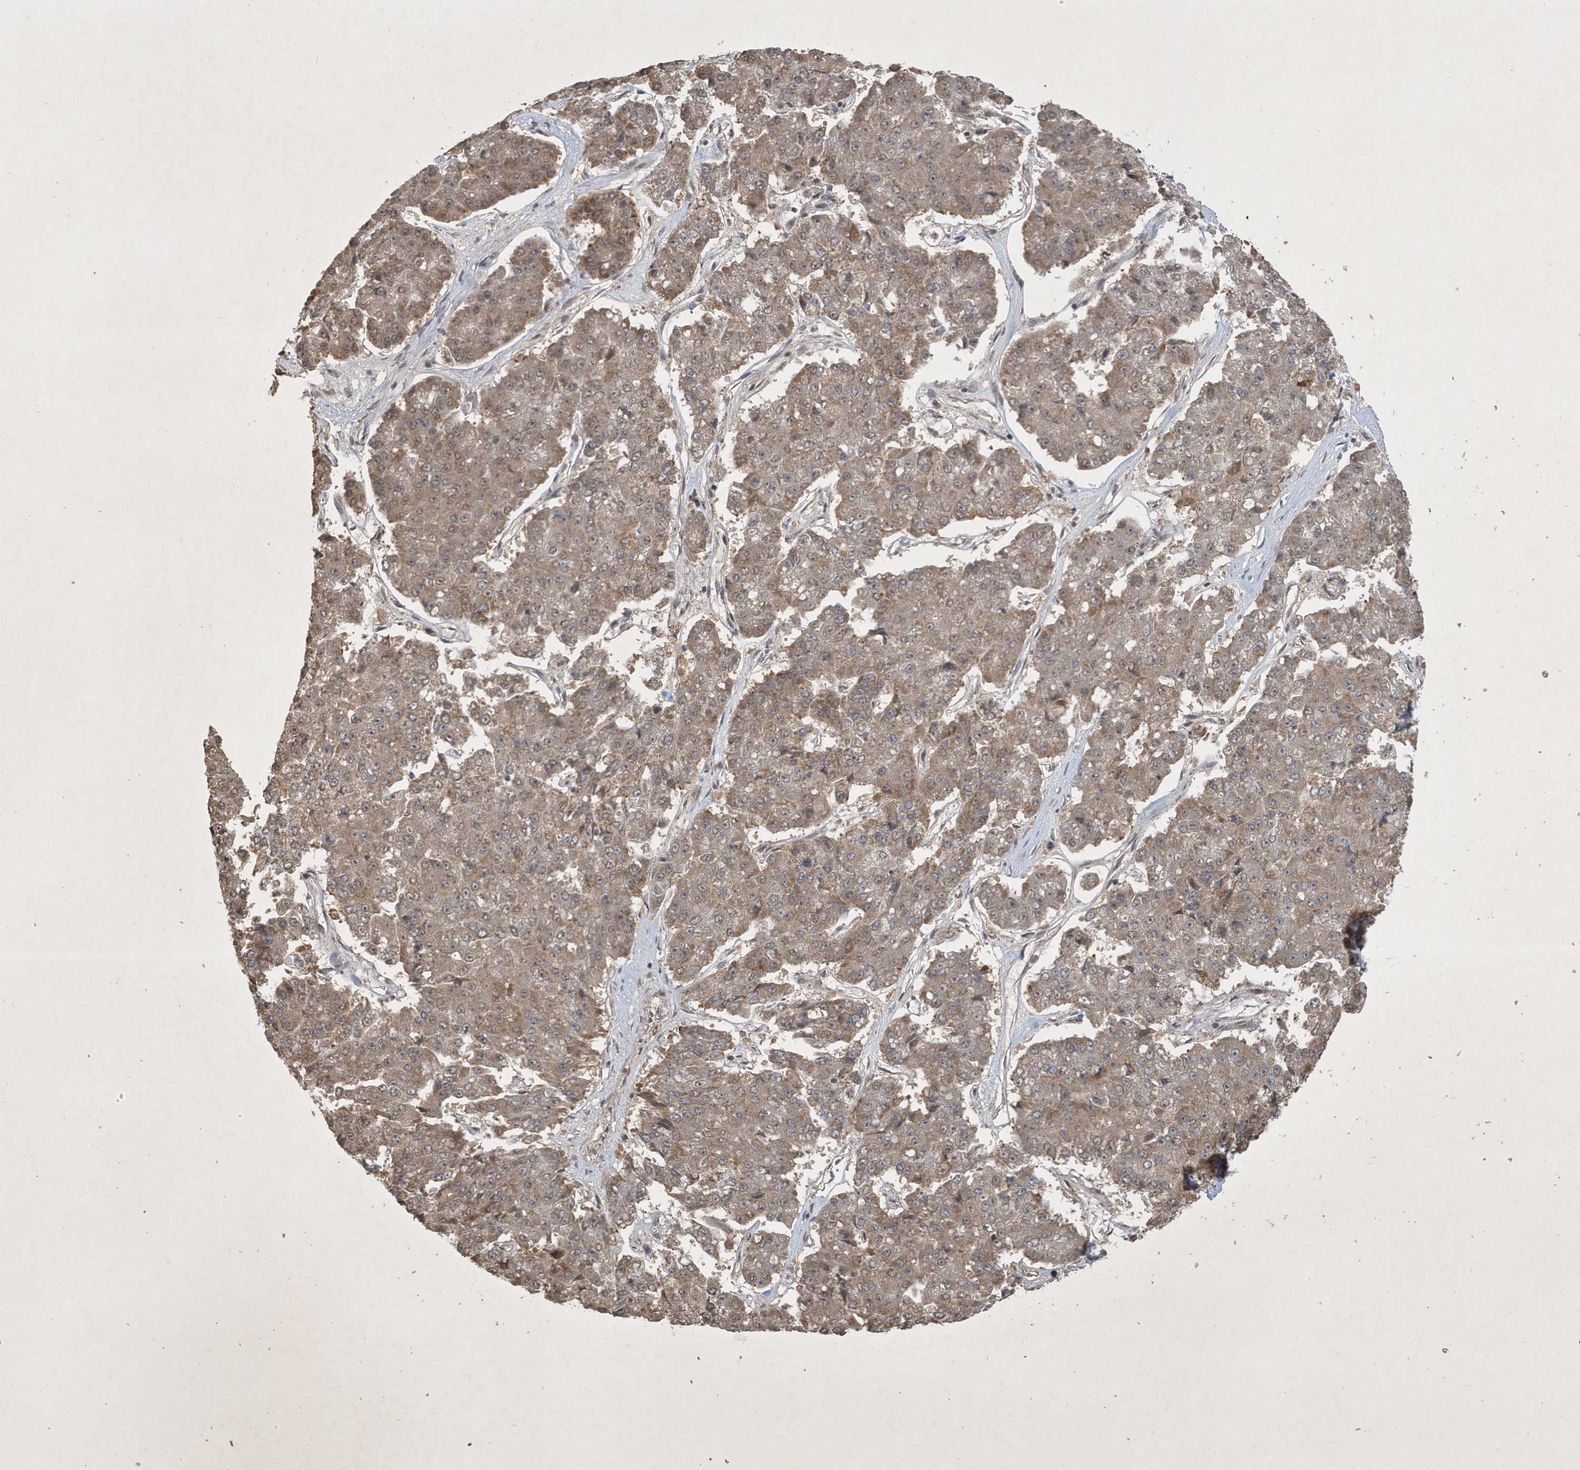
{"staining": {"intensity": "moderate", "quantity": ">75%", "location": "cytoplasmic/membranous"}, "tissue": "pancreatic cancer", "cell_type": "Tumor cells", "image_type": "cancer", "snomed": [{"axis": "morphology", "description": "Adenocarcinoma, NOS"}, {"axis": "topography", "description": "Pancreas"}], "caption": "Brown immunohistochemical staining in human pancreatic cancer (adenocarcinoma) shows moderate cytoplasmic/membranous positivity in approximately >75% of tumor cells. (IHC, brightfield microscopy, high magnification).", "gene": "STX10", "patient": {"sex": "male", "age": 50}}